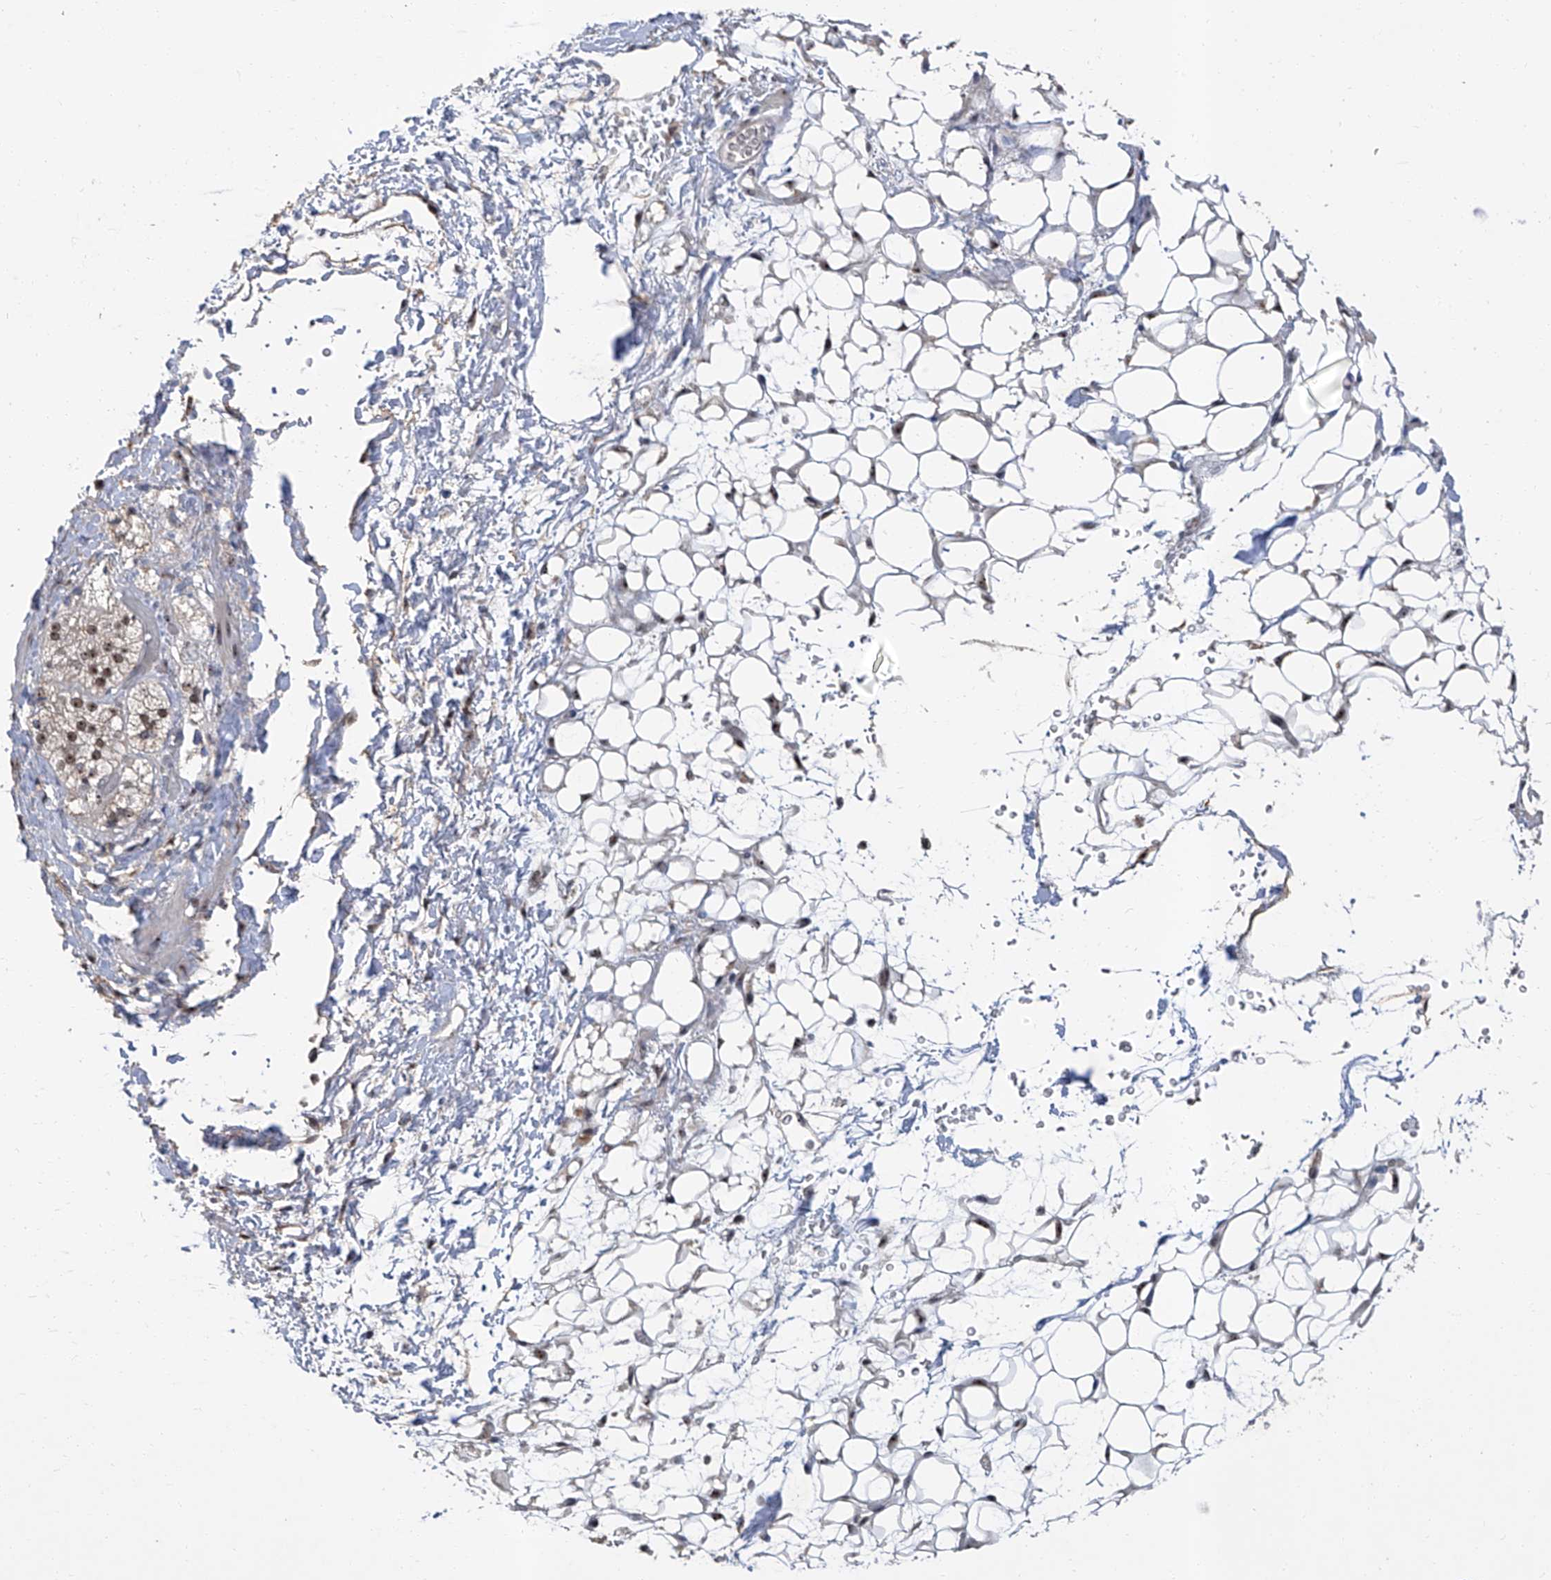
{"staining": {"intensity": "moderate", "quantity": ">75%", "location": "nuclear"}, "tissue": "adrenal gland", "cell_type": "Glandular cells", "image_type": "normal", "snomed": [{"axis": "morphology", "description": "Normal tissue, NOS"}, {"axis": "topography", "description": "Adrenal gland"}], "caption": "Immunohistochemical staining of unremarkable adrenal gland shows >75% levels of moderate nuclear protein staining in approximately >75% of glandular cells. (Brightfield microscopy of DAB IHC at high magnification).", "gene": "CMTR1", "patient": {"sex": "male", "age": 61}}